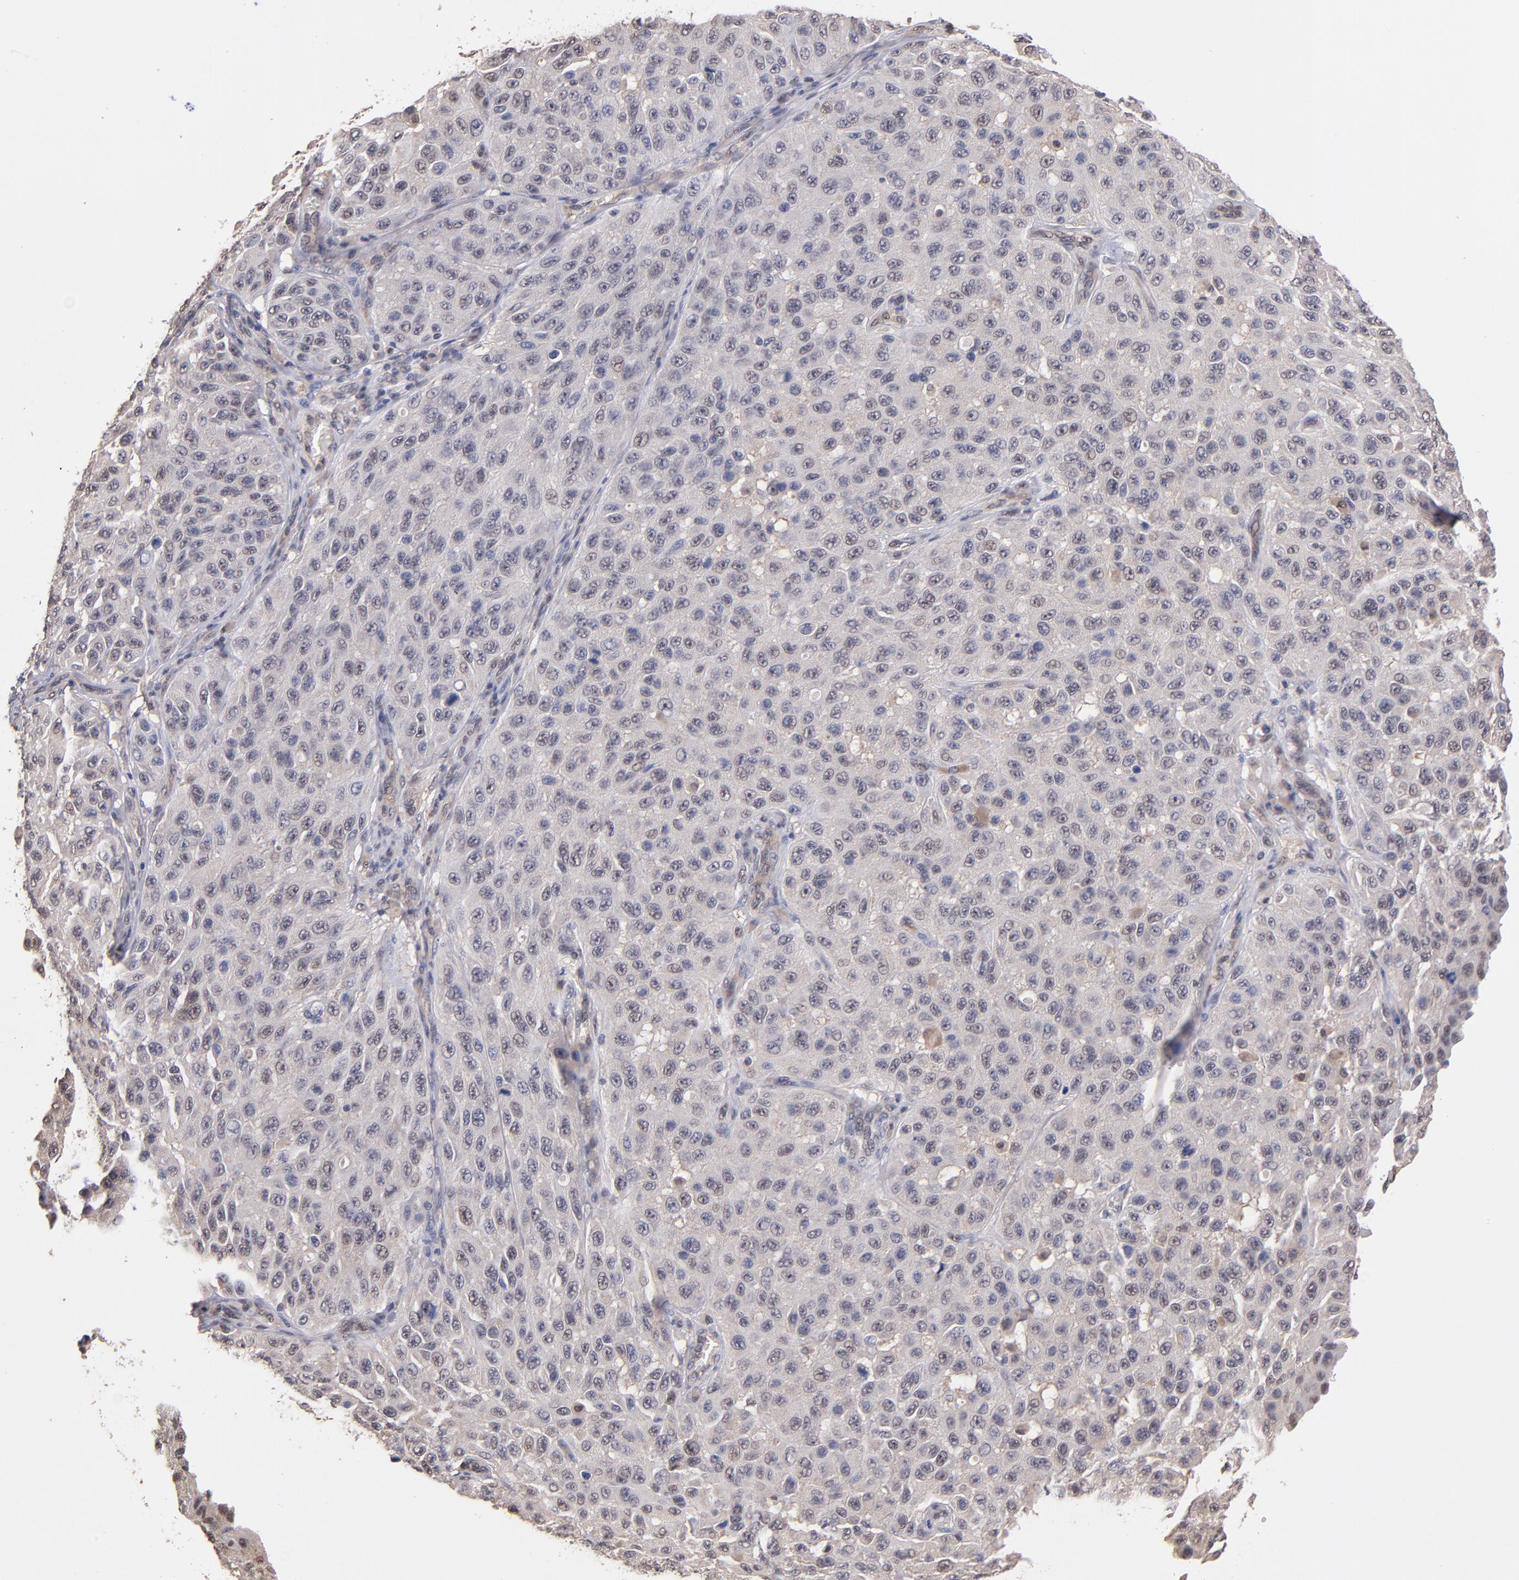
{"staining": {"intensity": "weak", "quantity": "25%-75%", "location": "nuclear"}, "tissue": "melanoma", "cell_type": "Tumor cells", "image_type": "cancer", "snomed": [{"axis": "morphology", "description": "Malignant melanoma, NOS"}, {"axis": "topography", "description": "Skin"}], "caption": "An immunohistochemistry (IHC) histopathology image of tumor tissue is shown. Protein staining in brown highlights weak nuclear positivity in malignant melanoma within tumor cells. Nuclei are stained in blue.", "gene": "PSMD10", "patient": {"sex": "male", "age": 30}}